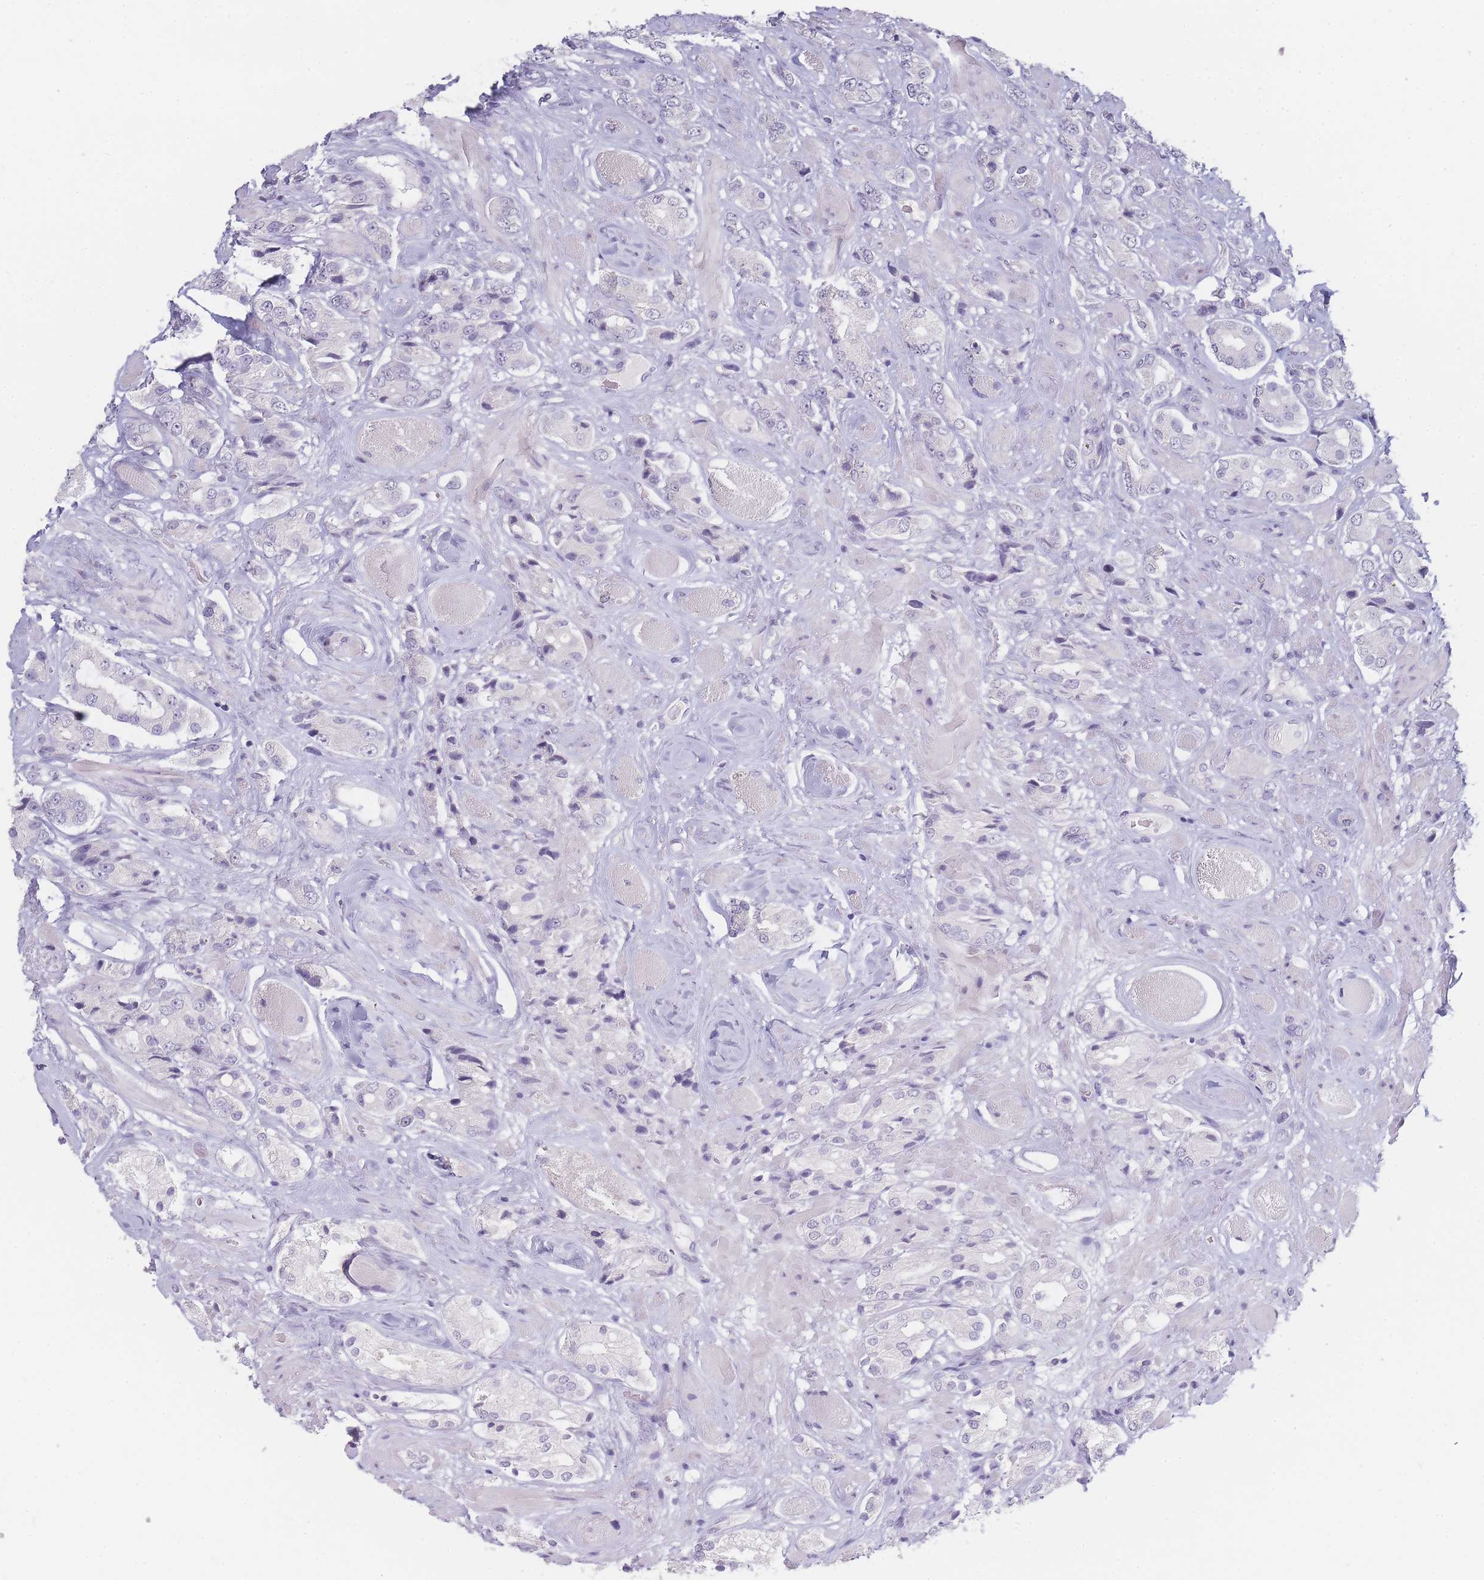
{"staining": {"intensity": "negative", "quantity": "none", "location": "none"}, "tissue": "prostate cancer", "cell_type": "Tumor cells", "image_type": "cancer", "snomed": [{"axis": "morphology", "description": "Adenocarcinoma, High grade"}, {"axis": "topography", "description": "Prostate and seminal vesicle, NOS"}], "caption": "DAB (3,3'-diaminobenzidine) immunohistochemical staining of human adenocarcinoma (high-grade) (prostate) exhibits no significant staining in tumor cells. (Immunohistochemistry, brightfield microscopy, high magnification).", "gene": "INS", "patient": {"sex": "male", "age": 64}}